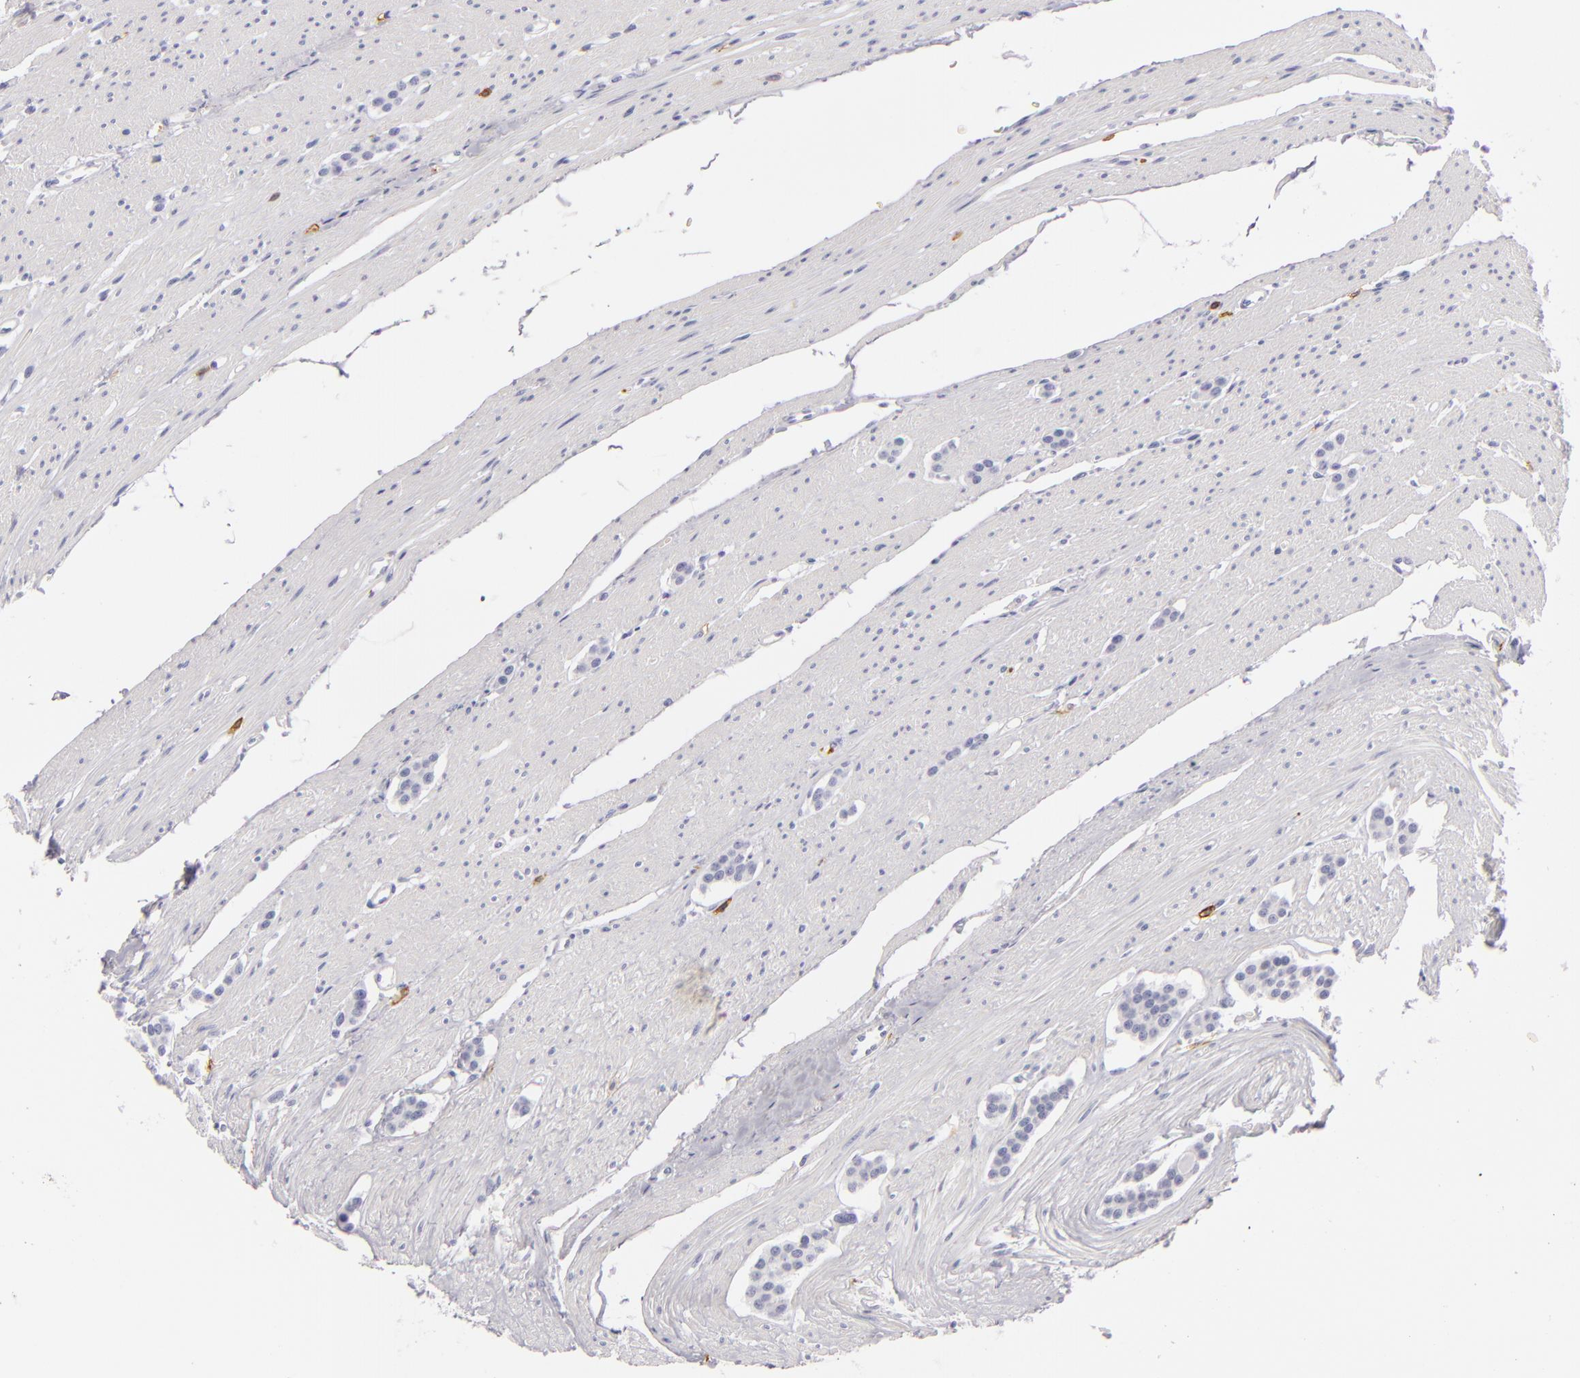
{"staining": {"intensity": "negative", "quantity": "none", "location": "none"}, "tissue": "carcinoid", "cell_type": "Tumor cells", "image_type": "cancer", "snomed": [{"axis": "morphology", "description": "Carcinoid, malignant, NOS"}, {"axis": "topography", "description": "Small intestine"}], "caption": "There is no significant positivity in tumor cells of carcinoid.", "gene": "LAT", "patient": {"sex": "male", "age": 60}}